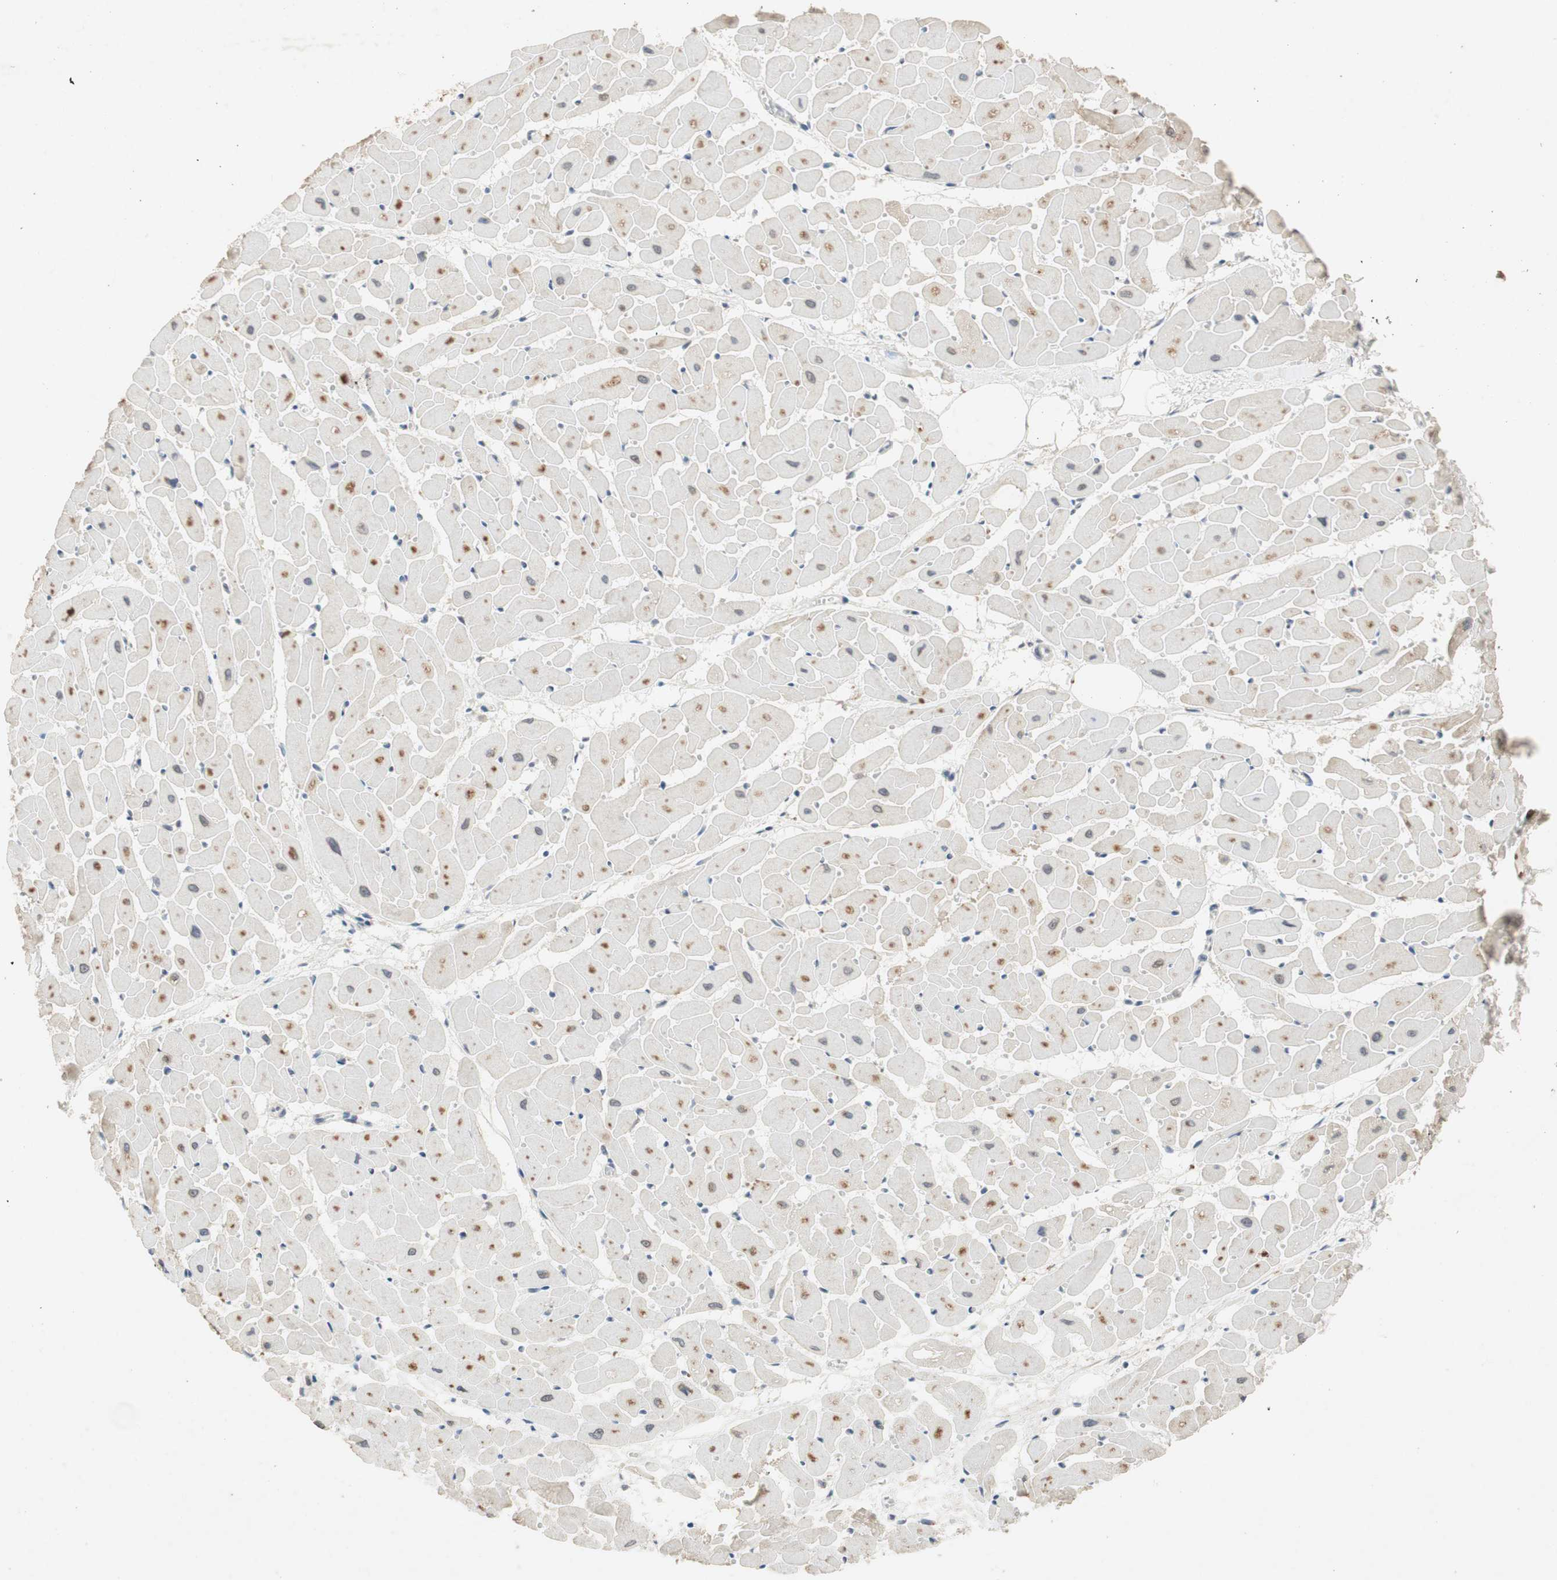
{"staining": {"intensity": "moderate", "quantity": "25%-75%", "location": "nuclear"}, "tissue": "heart muscle", "cell_type": "Cardiomyocytes", "image_type": "normal", "snomed": [{"axis": "morphology", "description": "Normal tissue, NOS"}, {"axis": "topography", "description": "Heart"}], "caption": "High-power microscopy captured an IHC image of benign heart muscle, revealing moderate nuclear expression in about 25%-75% of cardiomyocytes.", "gene": "NCBP3", "patient": {"sex": "female", "age": 19}}